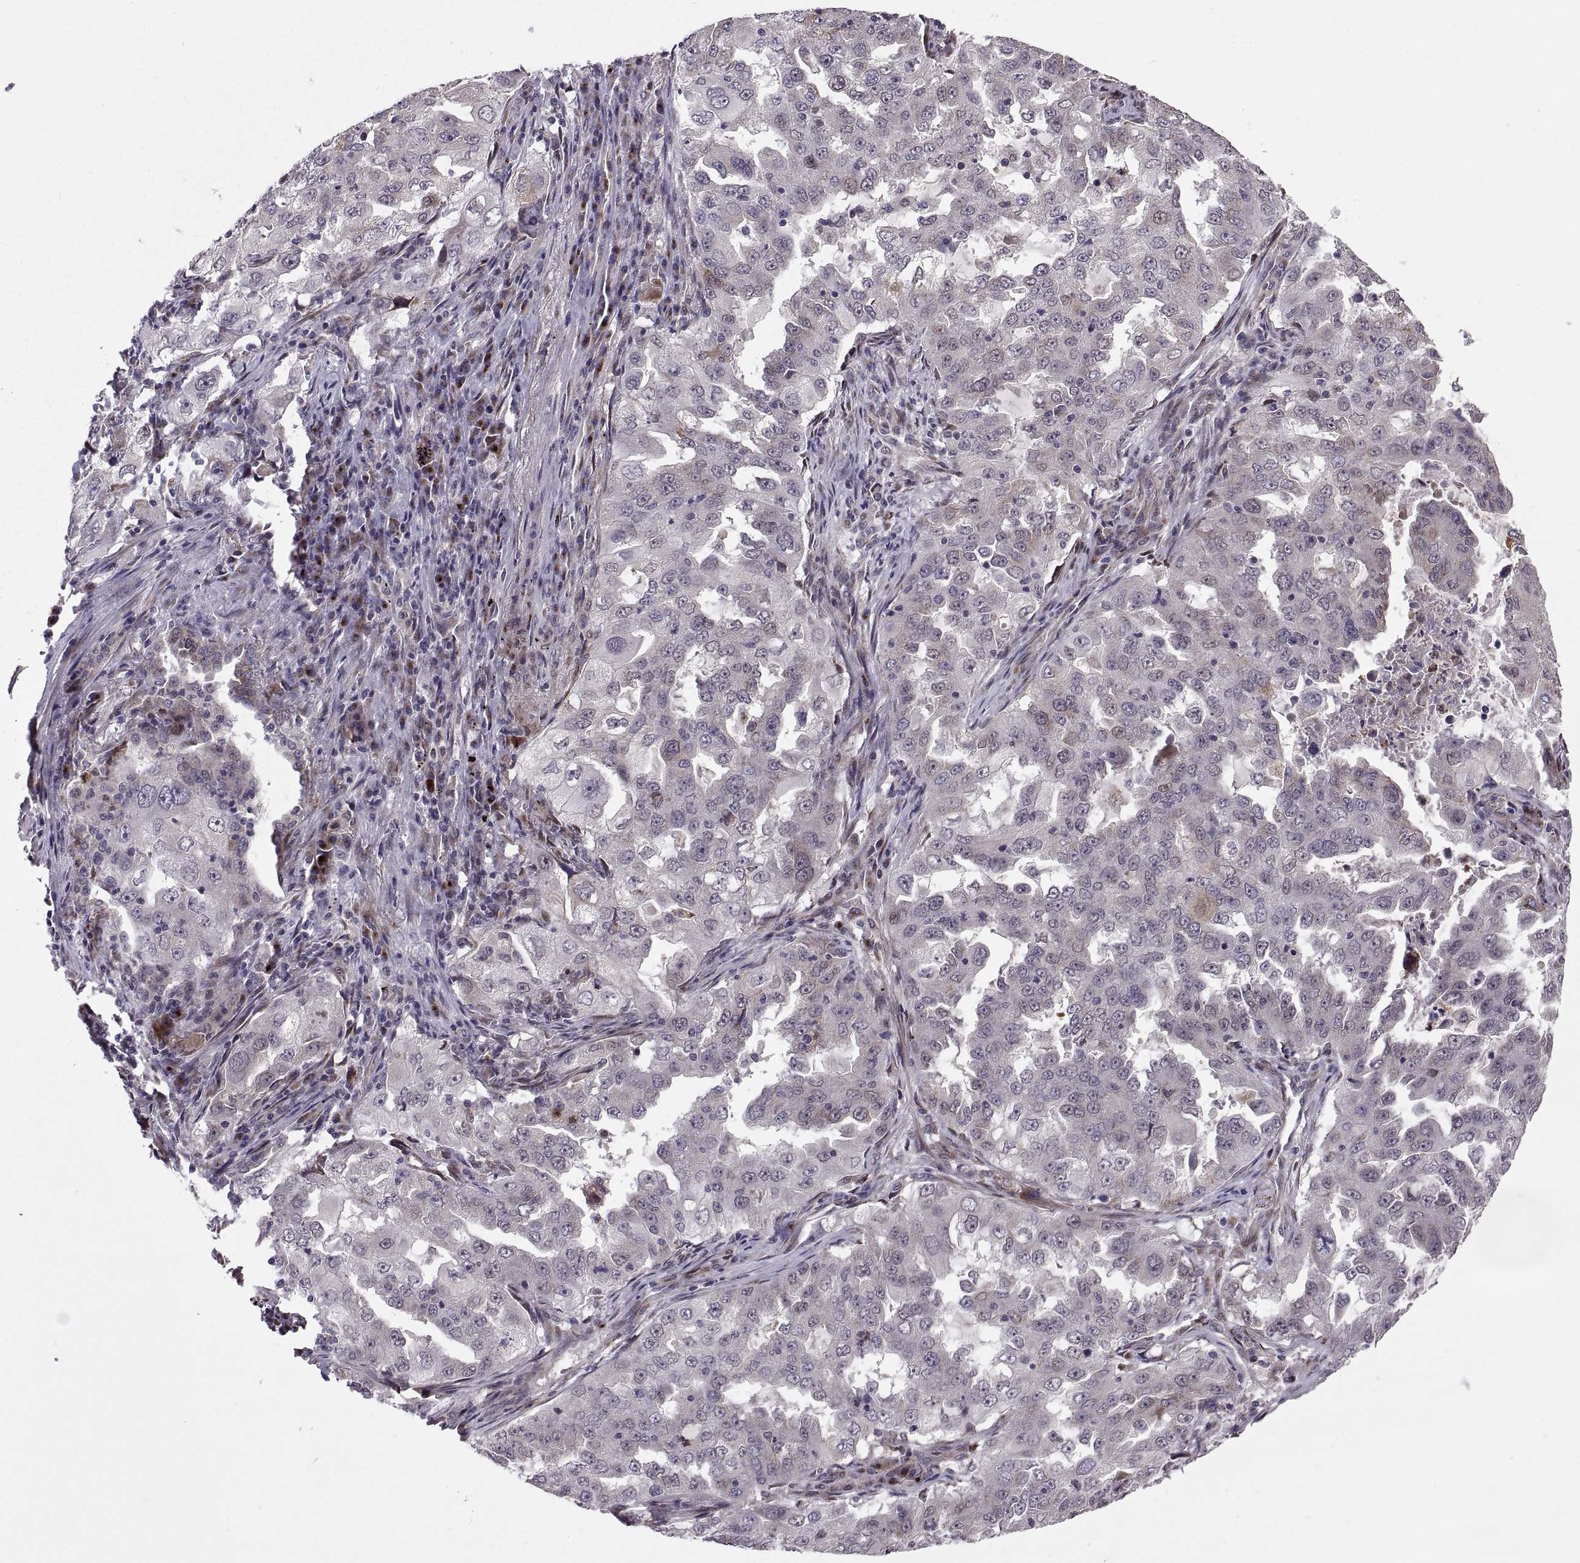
{"staining": {"intensity": "weak", "quantity": "<25%", "location": "cytoplasmic/membranous"}, "tissue": "lung cancer", "cell_type": "Tumor cells", "image_type": "cancer", "snomed": [{"axis": "morphology", "description": "Adenocarcinoma, NOS"}, {"axis": "topography", "description": "Lung"}], "caption": "Tumor cells show no significant protein positivity in lung adenocarcinoma. The staining is performed using DAB (3,3'-diaminobenzidine) brown chromogen with nuclei counter-stained in using hematoxylin.", "gene": "TESC", "patient": {"sex": "female", "age": 61}}